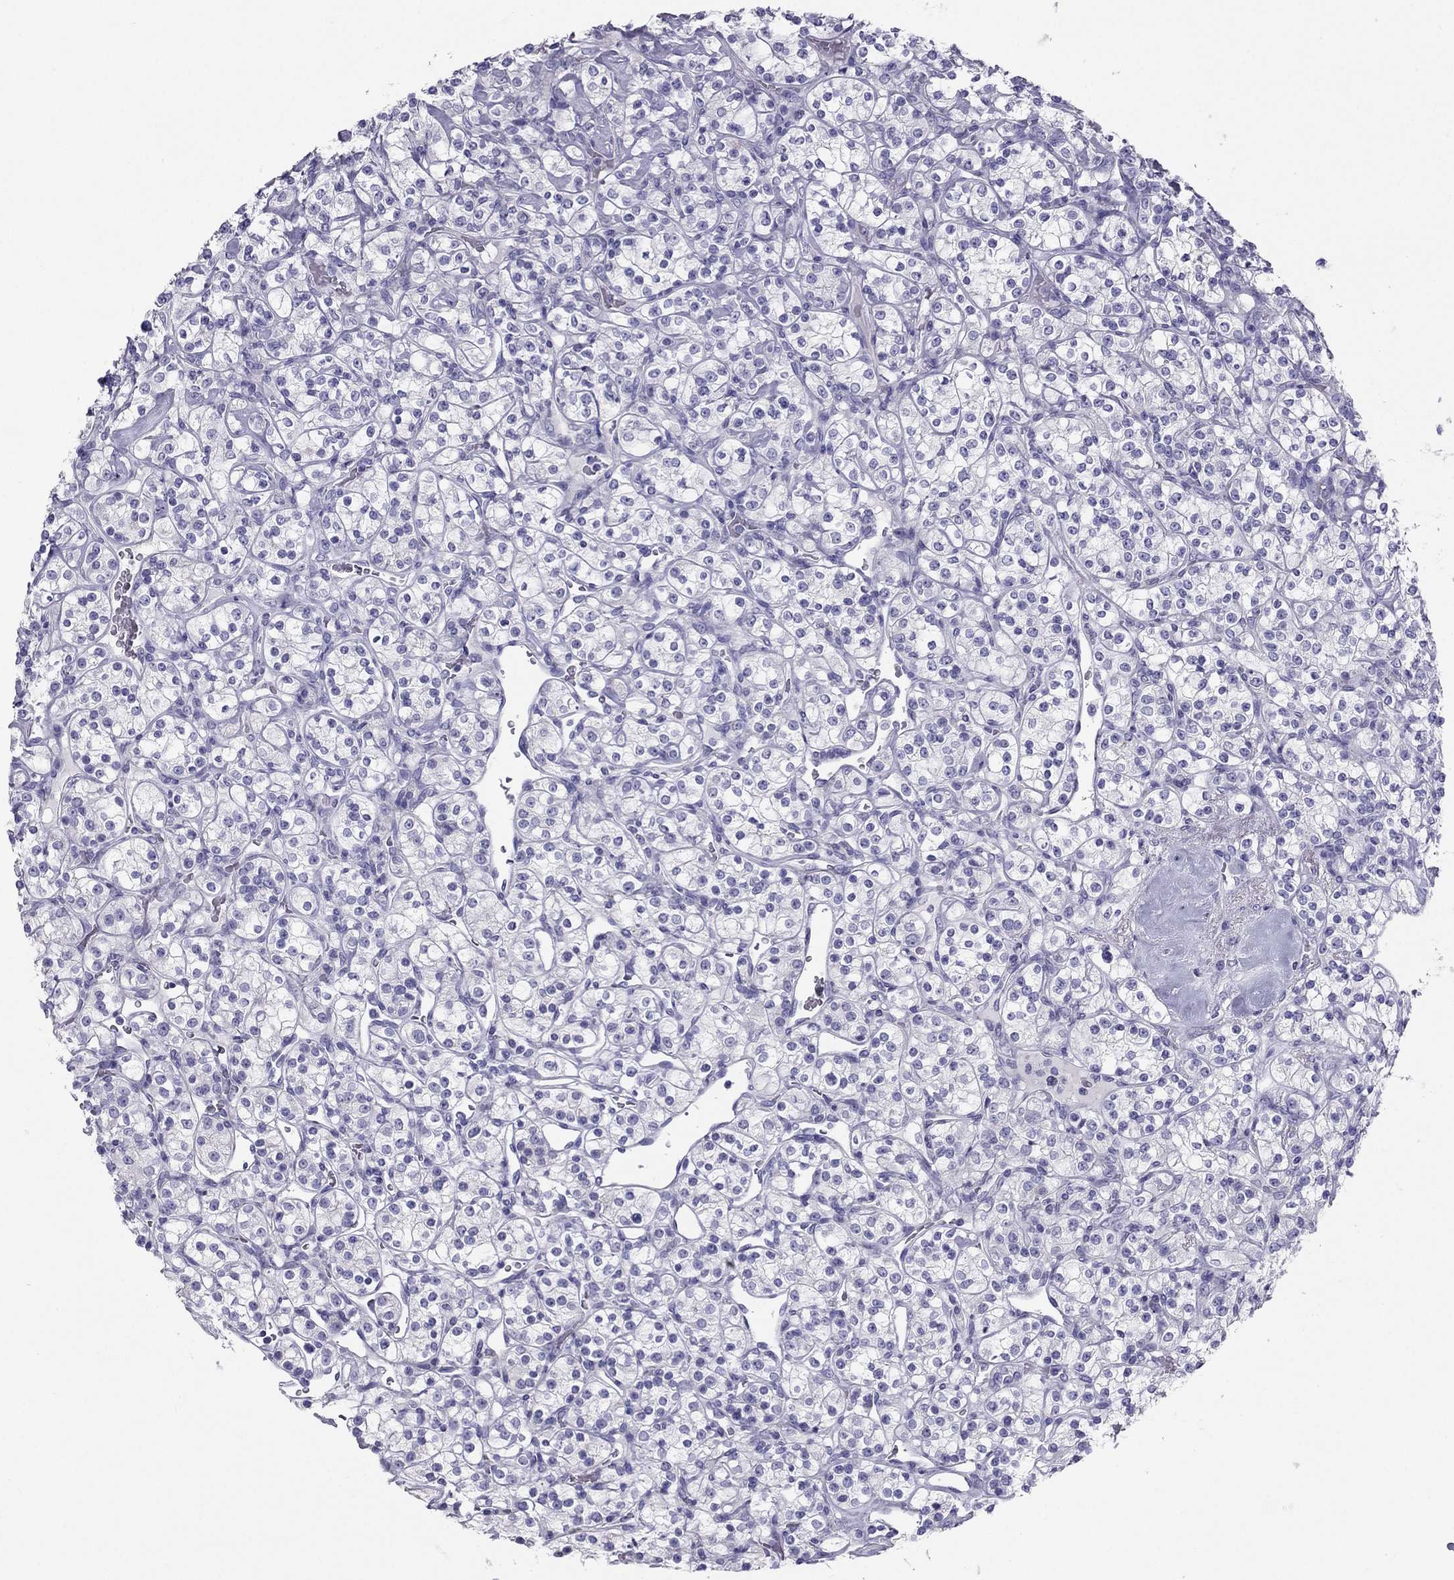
{"staining": {"intensity": "negative", "quantity": "none", "location": "none"}, "tissue": "renal cancer", "cell_type": "Tumor cells", "image_type": "cancer", "snomed": [{"axis": "morphology", "description": "Adenocarcinoma, NOS"}, {"axis": "topography", "description": "Kidney"}], "caption": "High power microscopy micrograph of an IHC image of renal adenocarcinoma, revealing no significant staining in tumor cells.", "gene": "MAEL", "patient": {"sex": "male", "age": 77}}